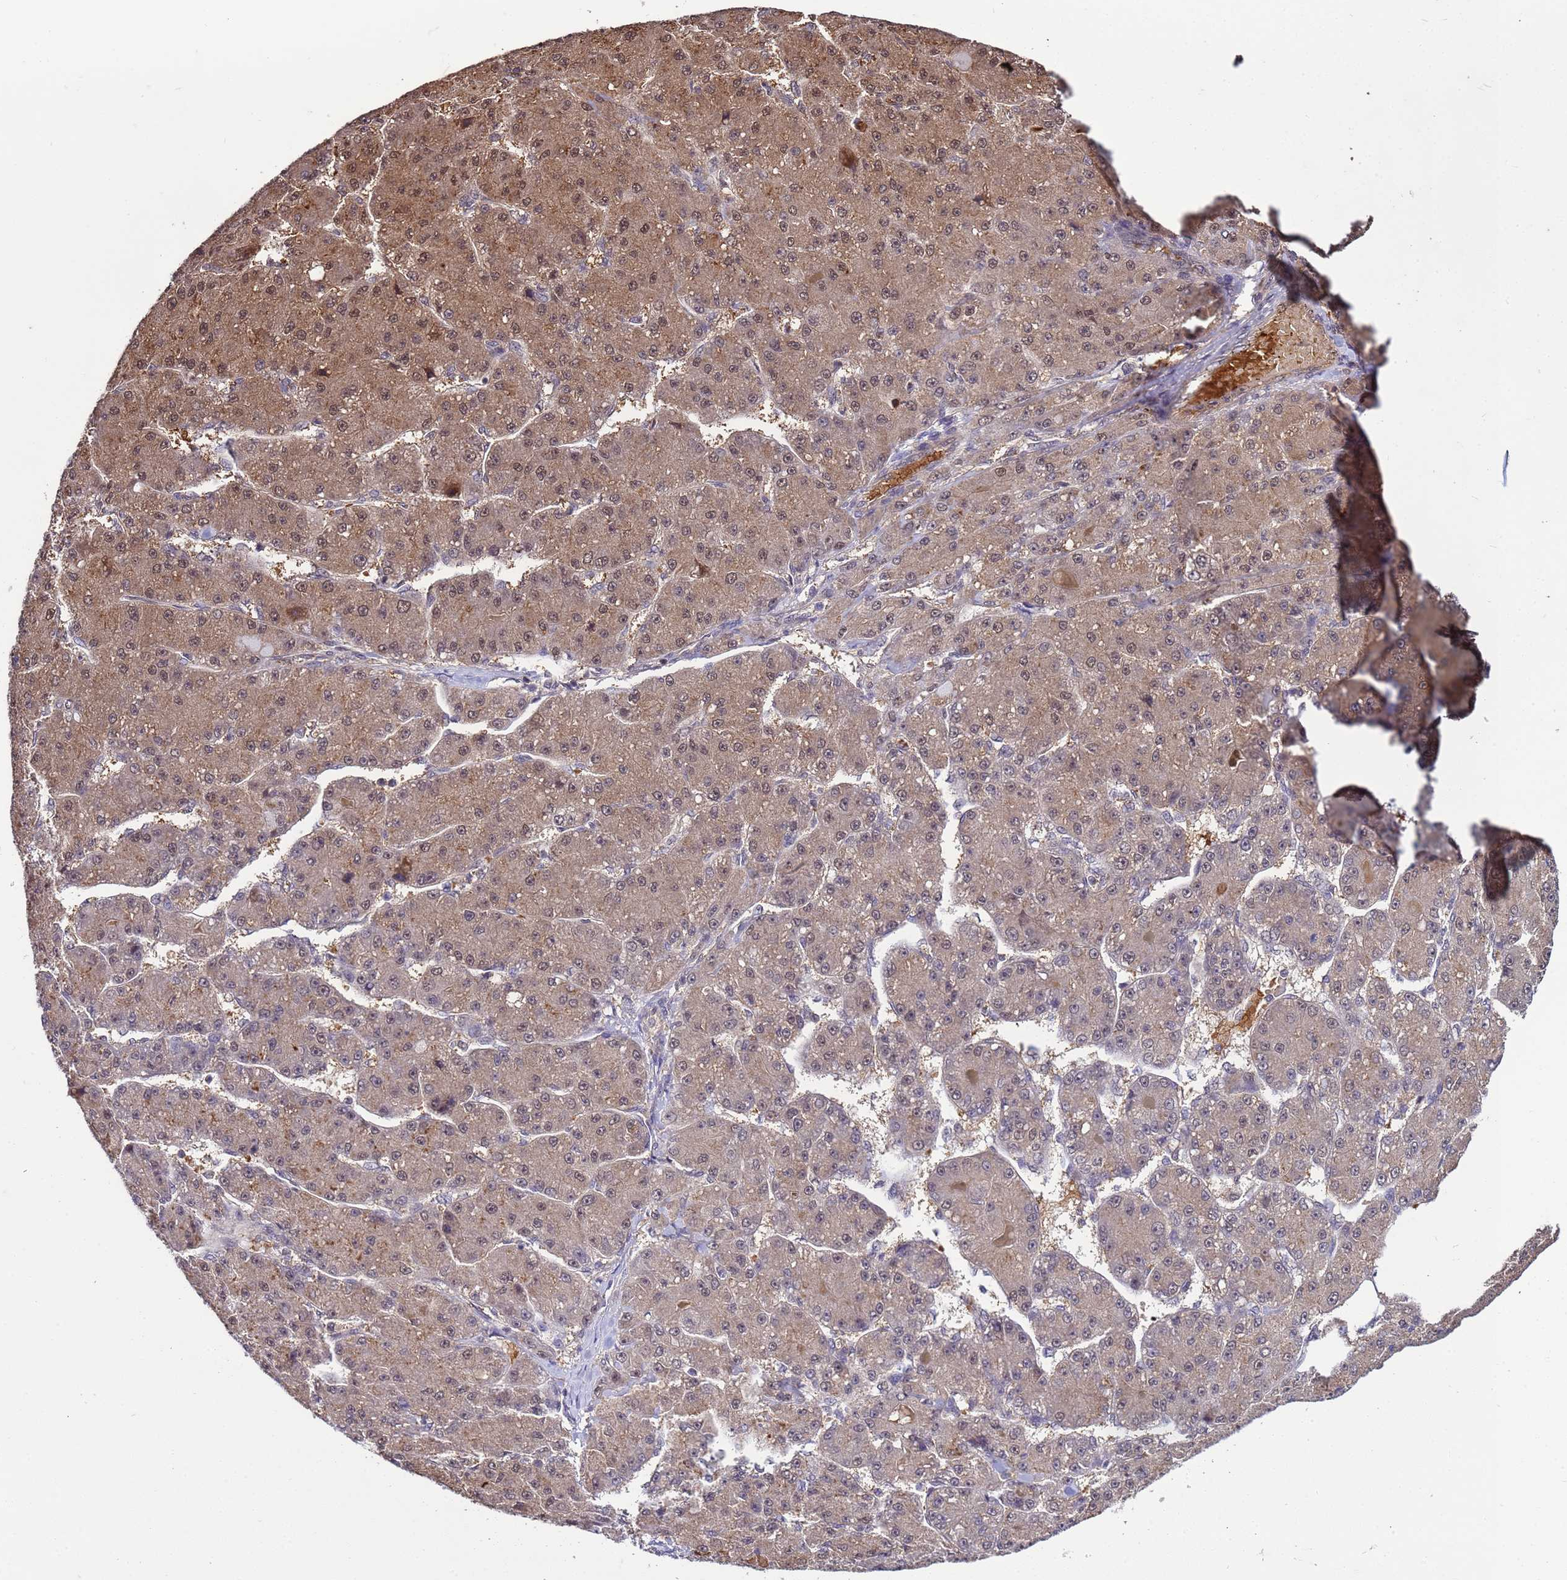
{"staining": {"intensity": "moderate", "quantity": "25%-75%", "location": "cytoplasmic/membranous,nuclear"}, "tissue": "liver cancer", "cell_type": "Tumor cells", "image_type": "cancer", "snomed": [{"axis": "morphology", "description": "Carcinoma, Hepatocellular, NOS"}, {"axis": "topography", "description": "Liver"}], "caption": "Brown immunohistochemical staining in human liver hepatocellular carcinoma displays moderate cytoplasmic/membranous and nuclear positivity in approximately 25%-75% of tumor cells. The protein is stained brown, and the nuclei are stained in blue (DAB IHC with brightfield microscopy, high magnification).", "gene": "GEN1", "patient": {"sex": "male", "age": 67}}